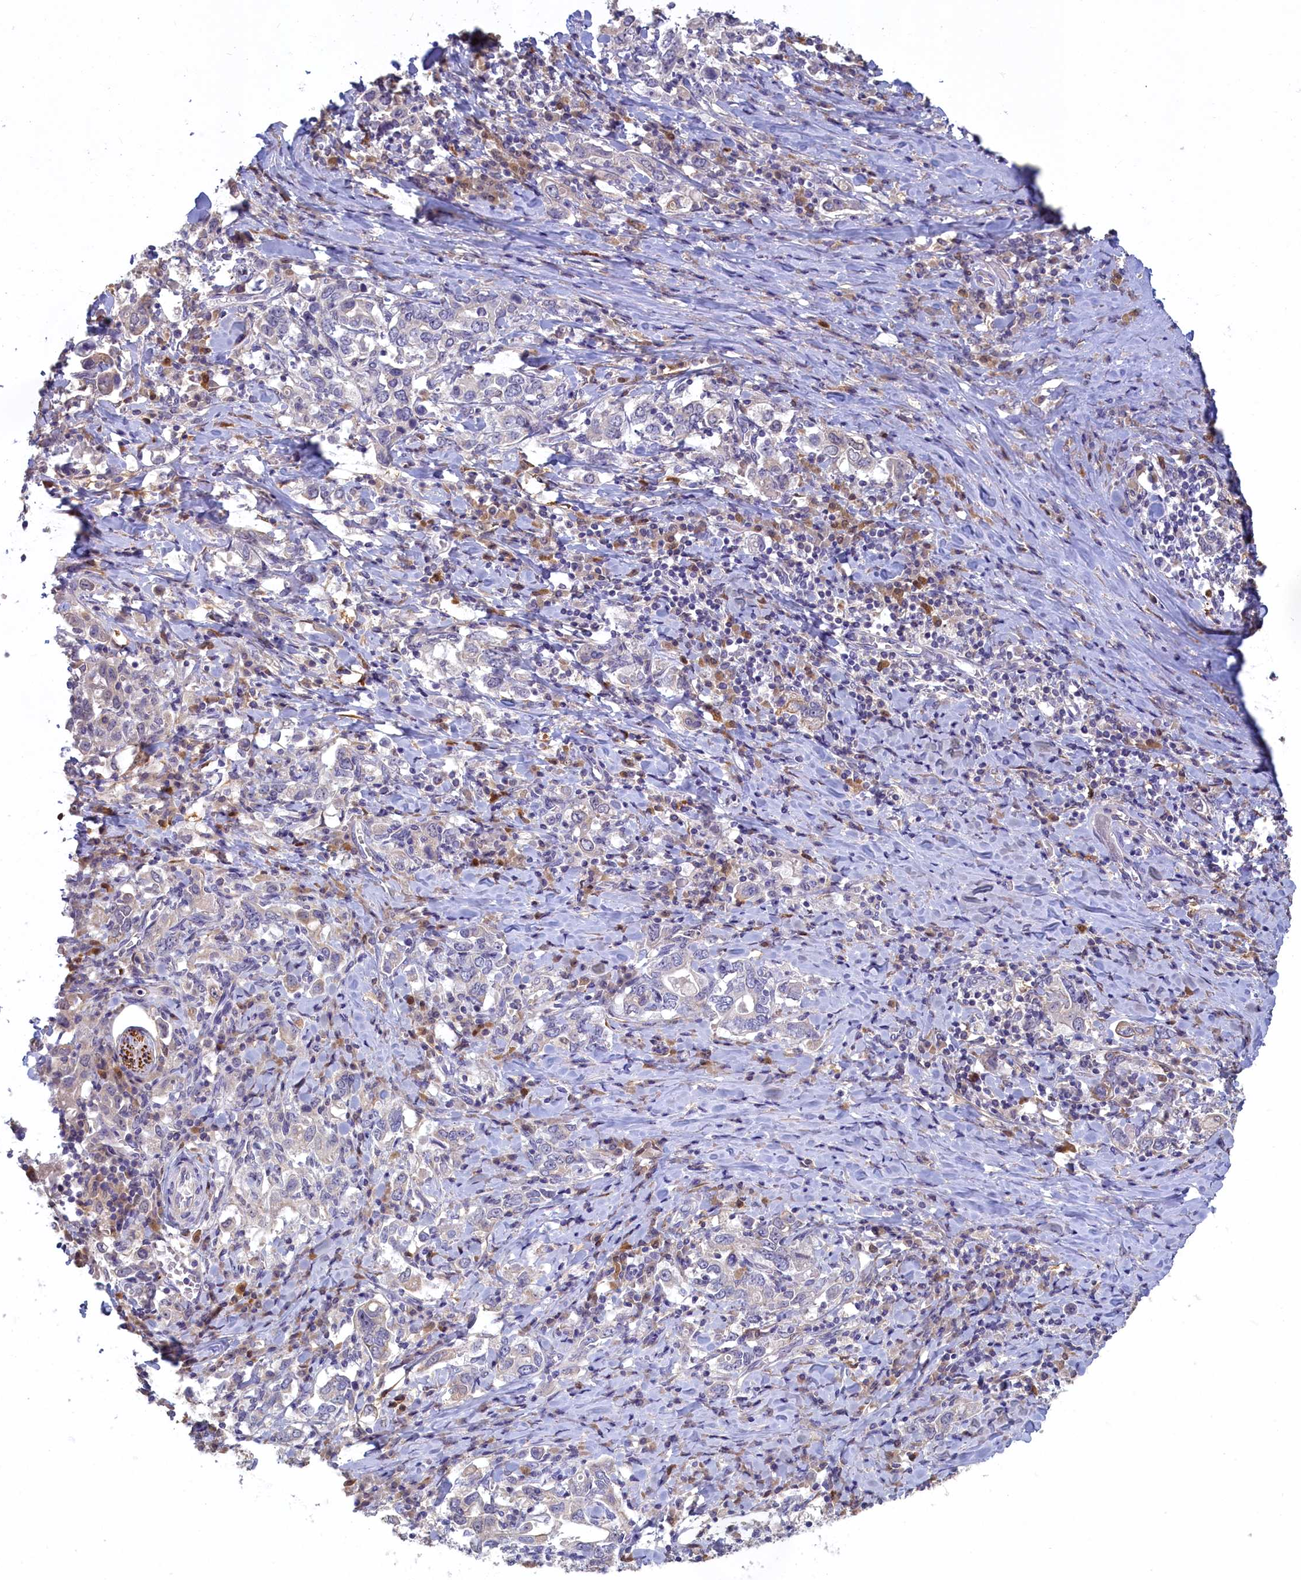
{"staining": {"intensity": "negative", "quantity": "none", "location": "none"}, "tissue": "stomach cancer", "cell_type": "Tumor cells", "image_type": "cancer", "snomed": [{"axis": "morphology", "description": "Adenocarcinoma, NOS"}, {"axis": "topography", "description": "Stomach, upper"}, {"axis": "topography", "description": "Stomach"}], "caption": "Tumor cells show no significant protein positivity in stomach adenocarcinoma.", "gene": "UCHL3", "patient": {"sex": "male", "age": 62}}